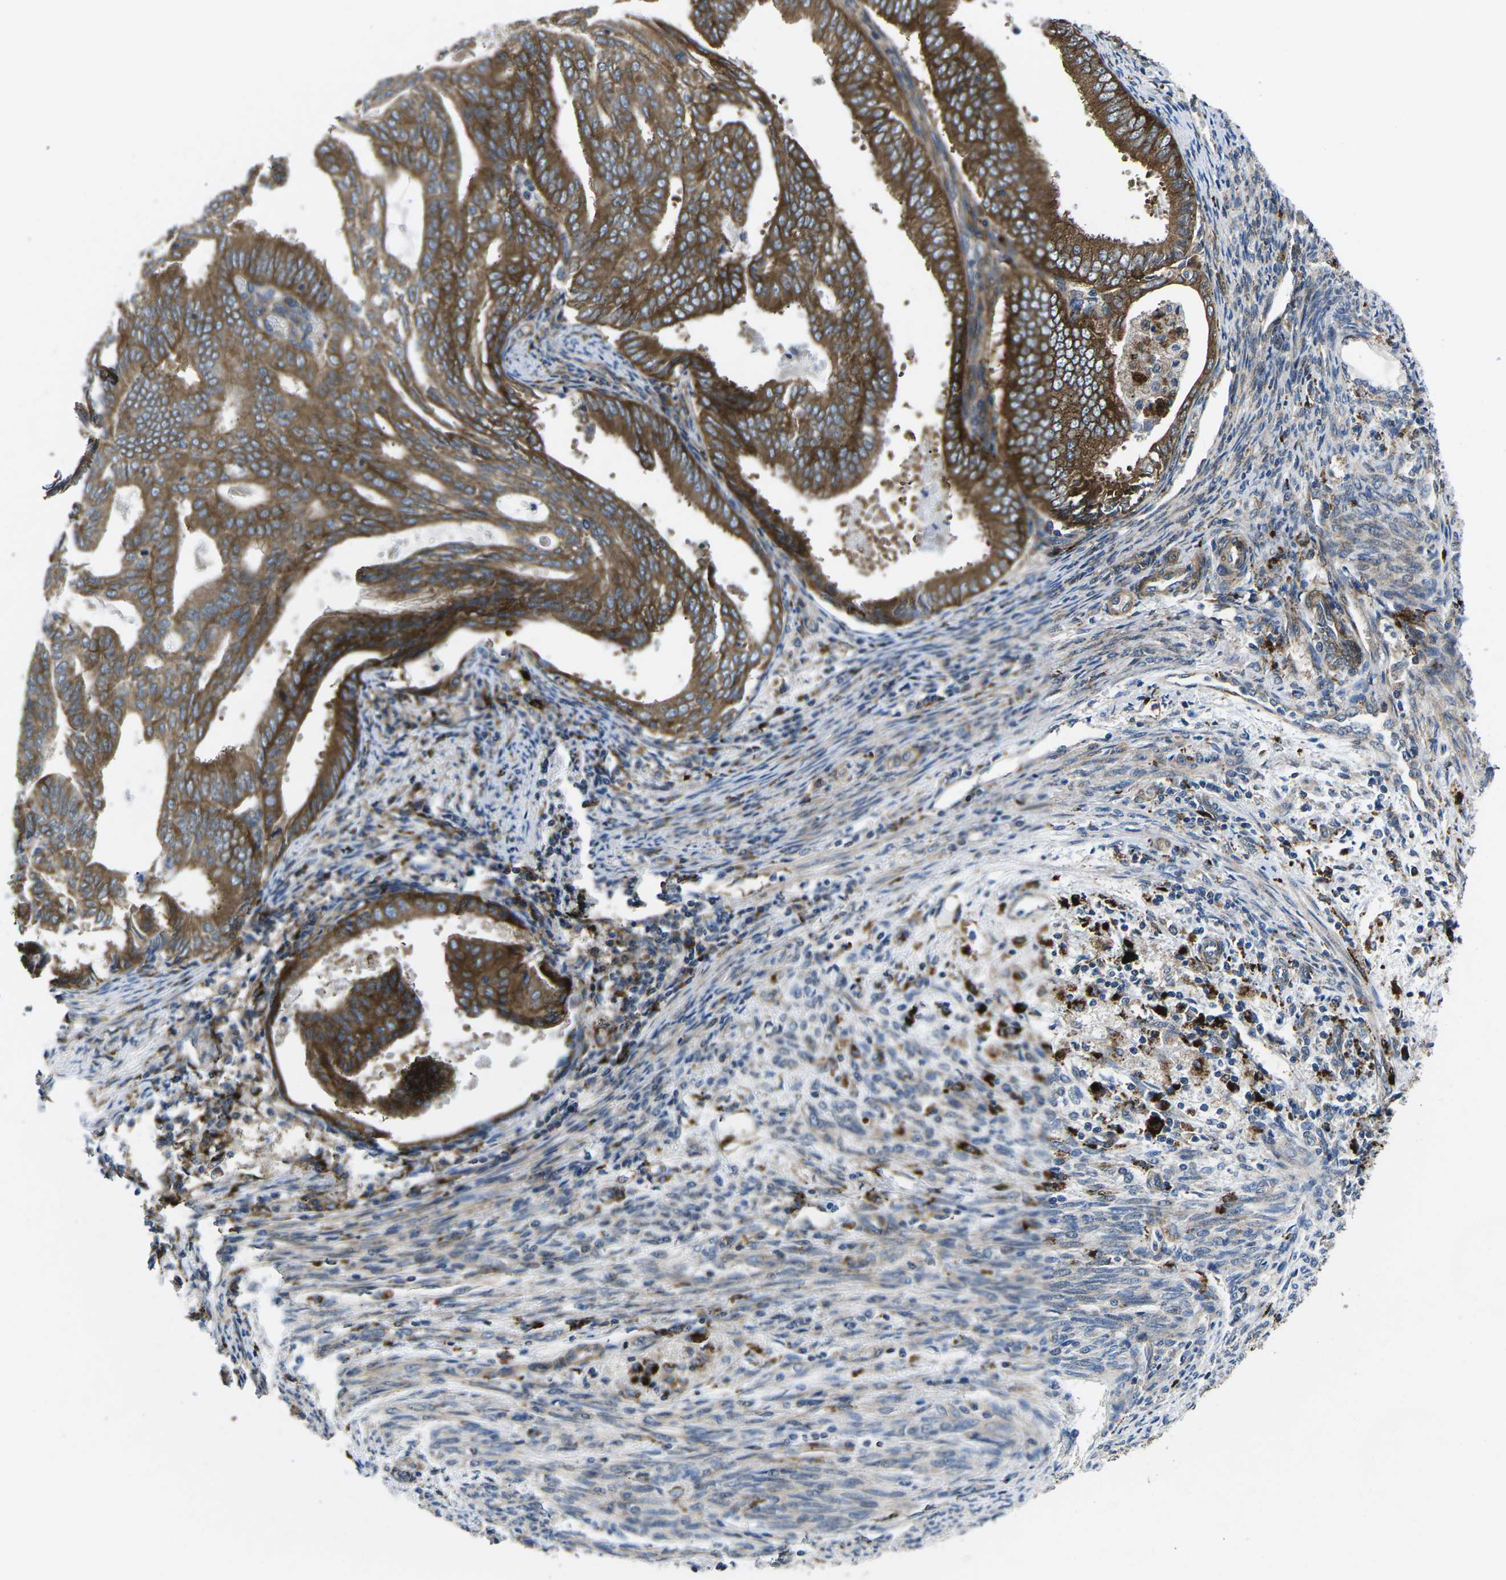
{"staining": {"intensity": "strong", "quantity": ">75%", "location": "cytoplasmic/membranous"}, "tissue": "endometrial cancer", "cell_type": "Tumor cells", "image_type": "cancer", "snomed": [{"axis": "morphology", "description": "Adenocarcinoma, NOS"}, {"axis": "topography", "description": "Endometrium"}], "caption": "Endometrial cancer (adenocarcinoma) was stained to show a protein in brown. There is high levels of strong cytoplasmic/membranous positivity in approximately >75% of tumor cells.", "gene": "DLG1", "patient": {"sex": "female", "age": 58}}